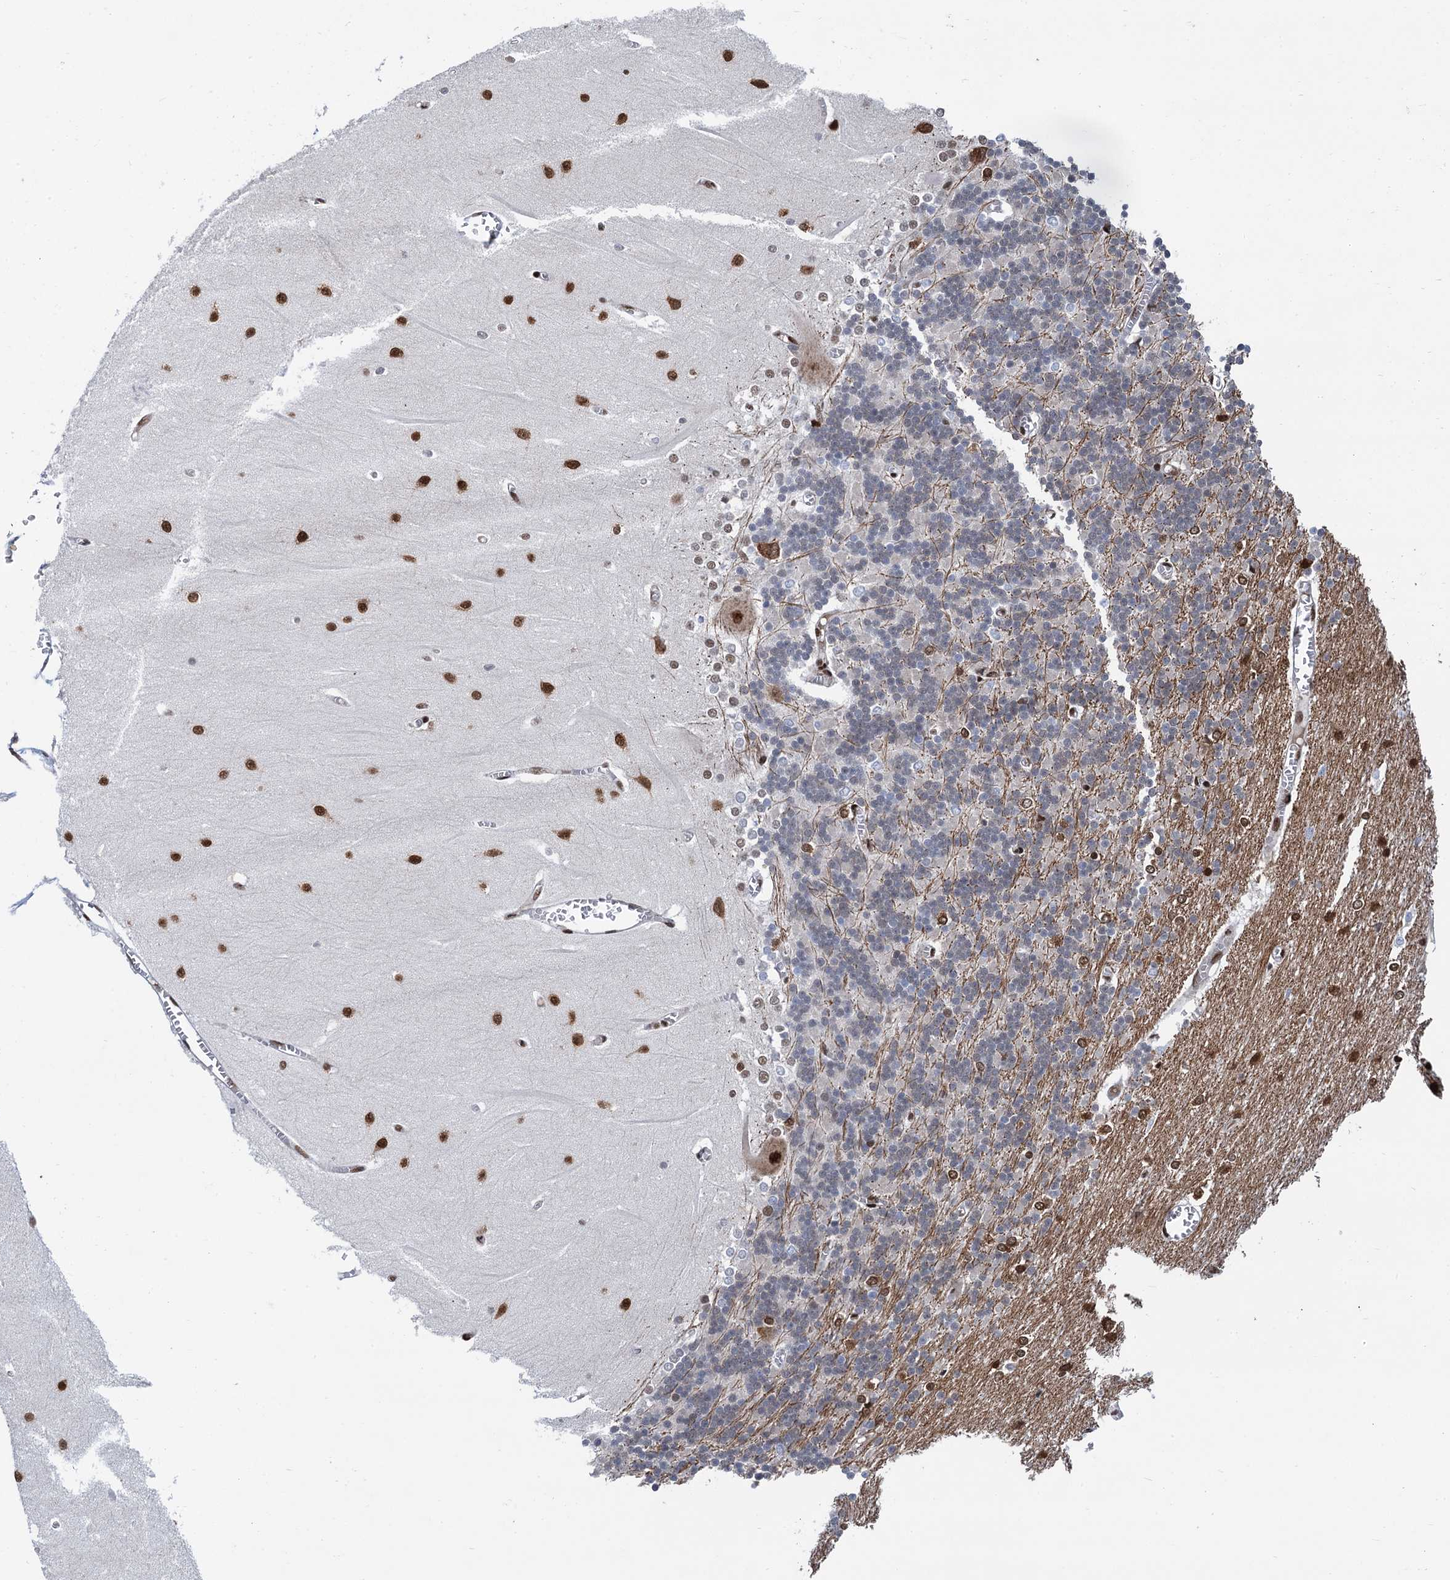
{"staining": {"intensity": "negative", "quantity": "none", "location": "none"}, "tissue": "cerebellum", "cell_type": "Cells in granular layer", "image_type": "normal", "snomed": [{"axis": "morphology", "description": "Normal tissue, NOS"}, {"axis": "topography", "description": "Cerebellum"}], "caption": "IHC histopathology image of unremarkable human cerebellum stained for a protein (brown), which displays no positivity in cells in granular layer.", "gene": "PPP4R1", "patient": {"sex": "male", "age": 37}}